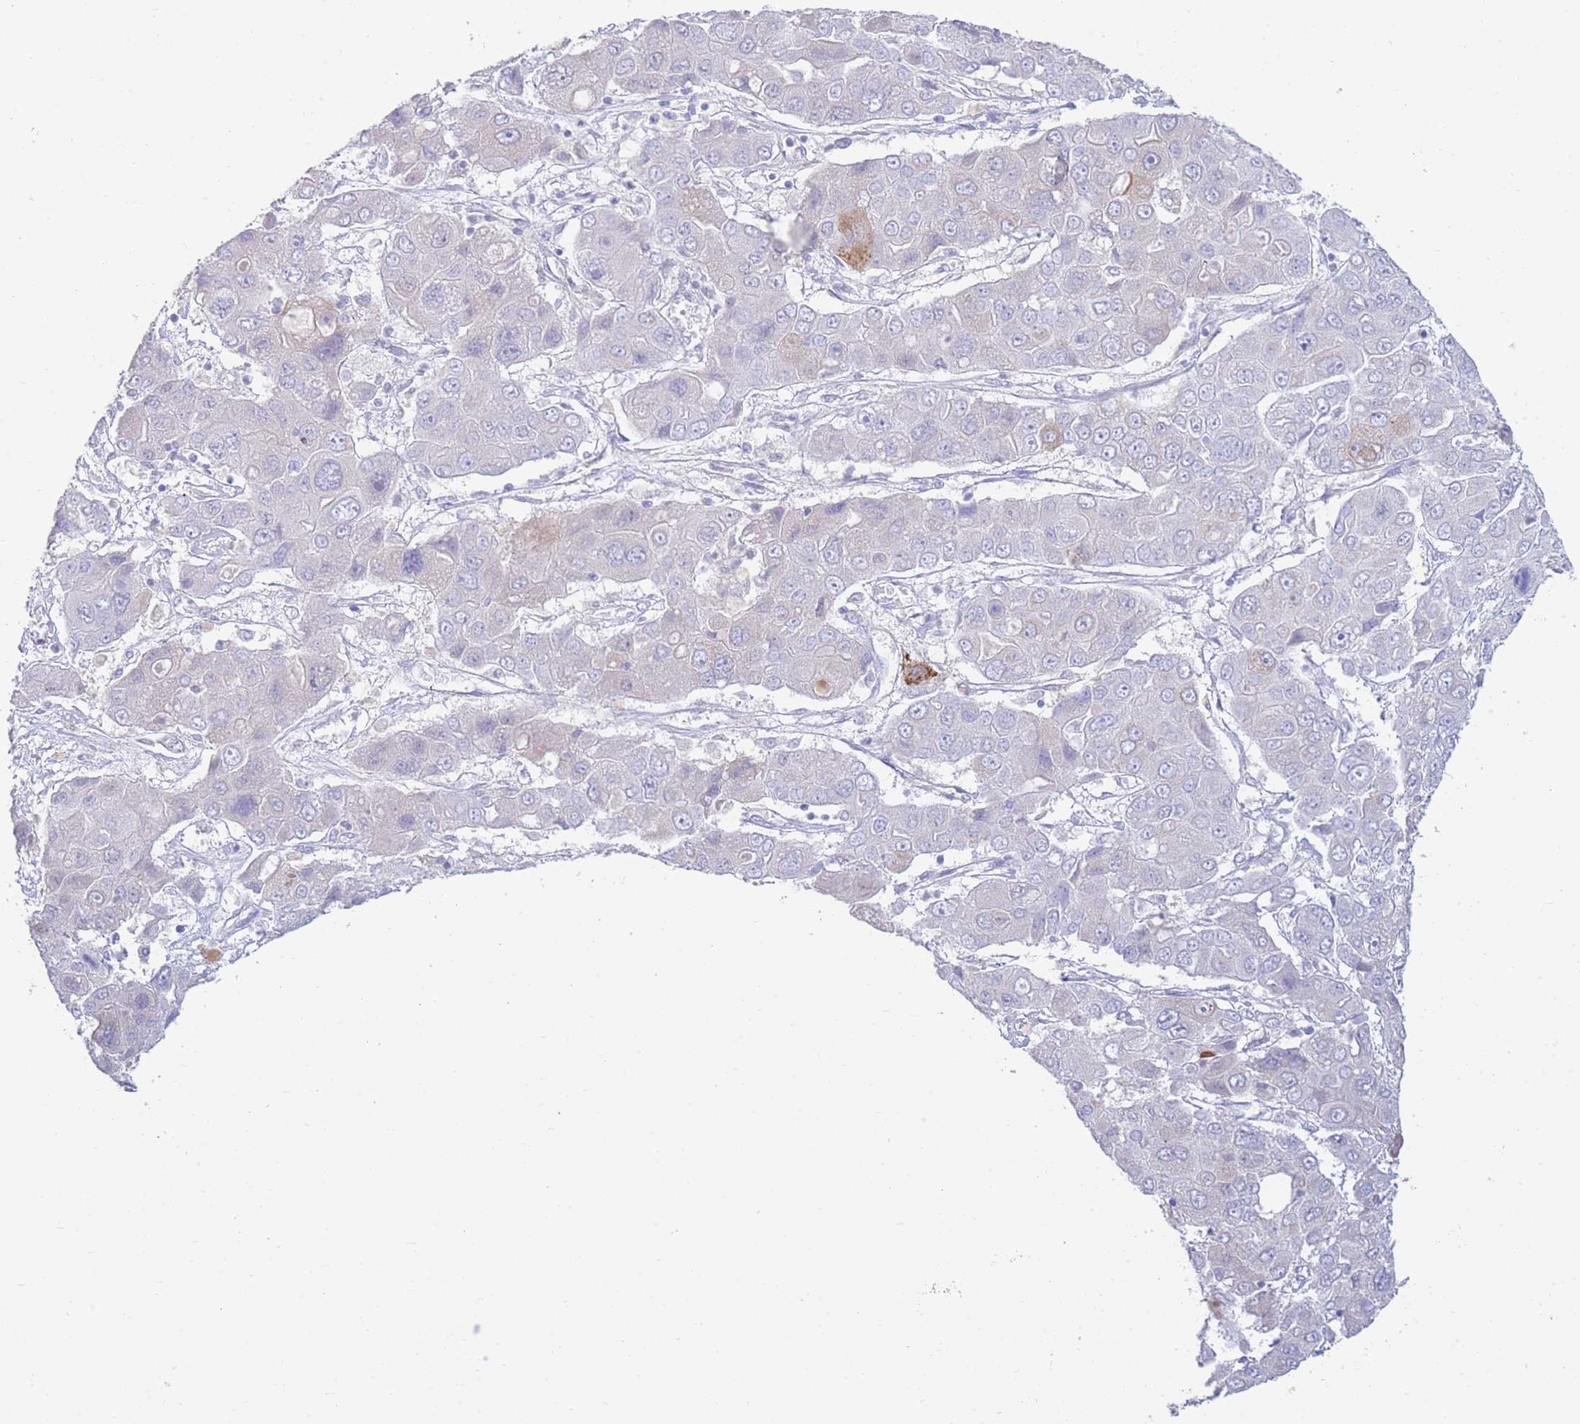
{"staining": {"intensity": "weak", "quantity": "<25%", "location": "cytoplasmic/membranous"}, "tissue": "liver cancer", "cell_type": "Tumor cells", "image_type": "cancer", "snomed": [{"axis": "morphology", "description": "Cholangiocarcinoma"}, {"axis": "topography", "description": "Liver"}], "caption": "High power microscopy photomicrograph of an immunohistochemistry image of liver cancer (cholangiocarcinoma), revealing no significant positivity in tumor cells. Nuclei are stained in blue.", "gene": "LRRC37A", "patient": {"sex": "male", "age": 67}}